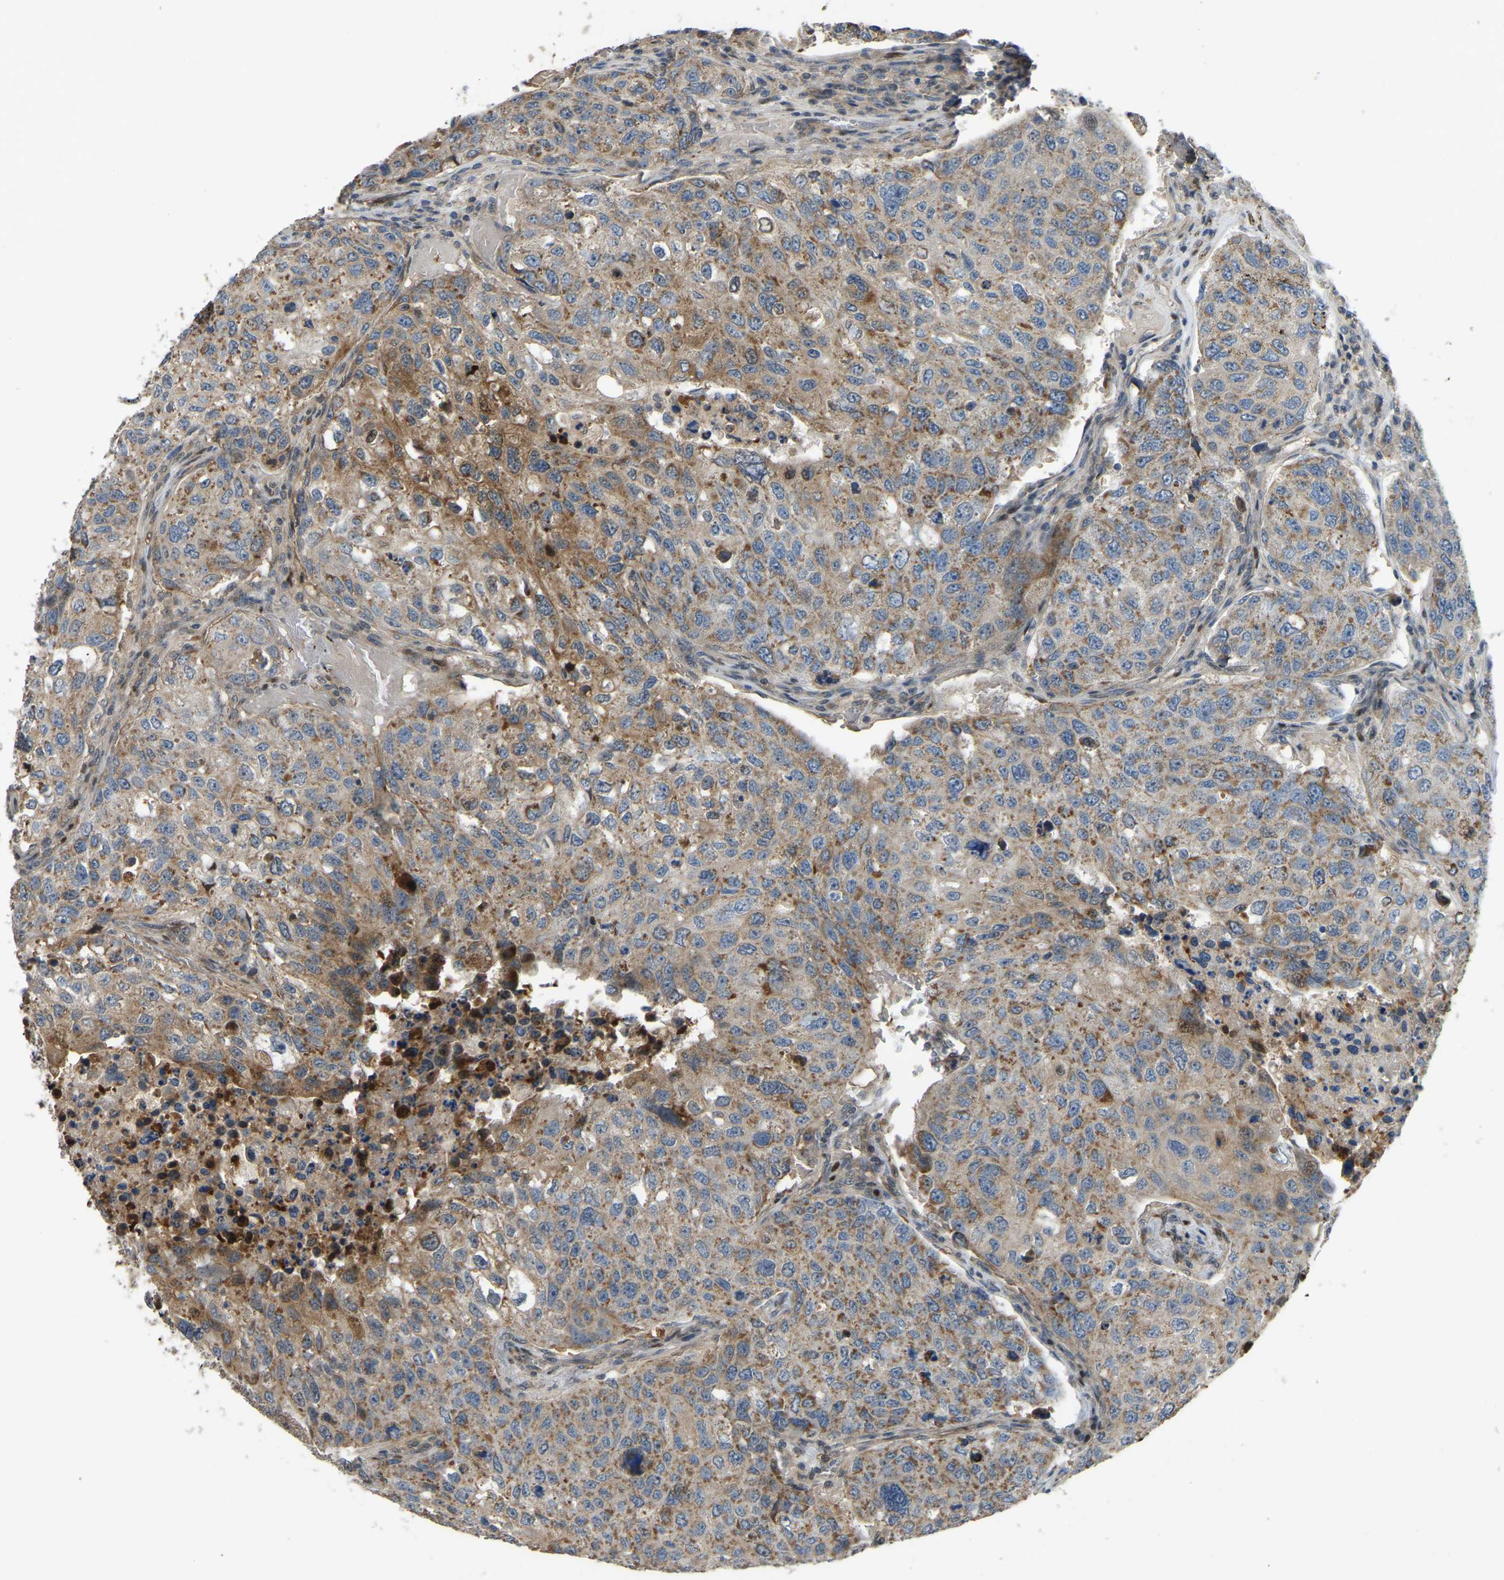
{"staining": {"intensity": "moderate", "quantity": ">75%", "location": "cytoplasmic/membranous"}, "tissue": "urothelial cancer", "cell_type": "Tumor cells", "image_type": "cancer", "snomed": [{"axis": "morphology", "description": "Urothelial carcinoma, High grade"}, {"axis": "topography", "description": "Lymph node"}, {"axis": "topography", "description": "Urinary bladder"}], "caption": "Protein staining displays moderate cytoplasmic/membranous expression in approximately >75% of tumor cells in high-grade urothelial carcinoma.", "gene": "C21orf91", "patient": {"sex": "male", "age": 51}}